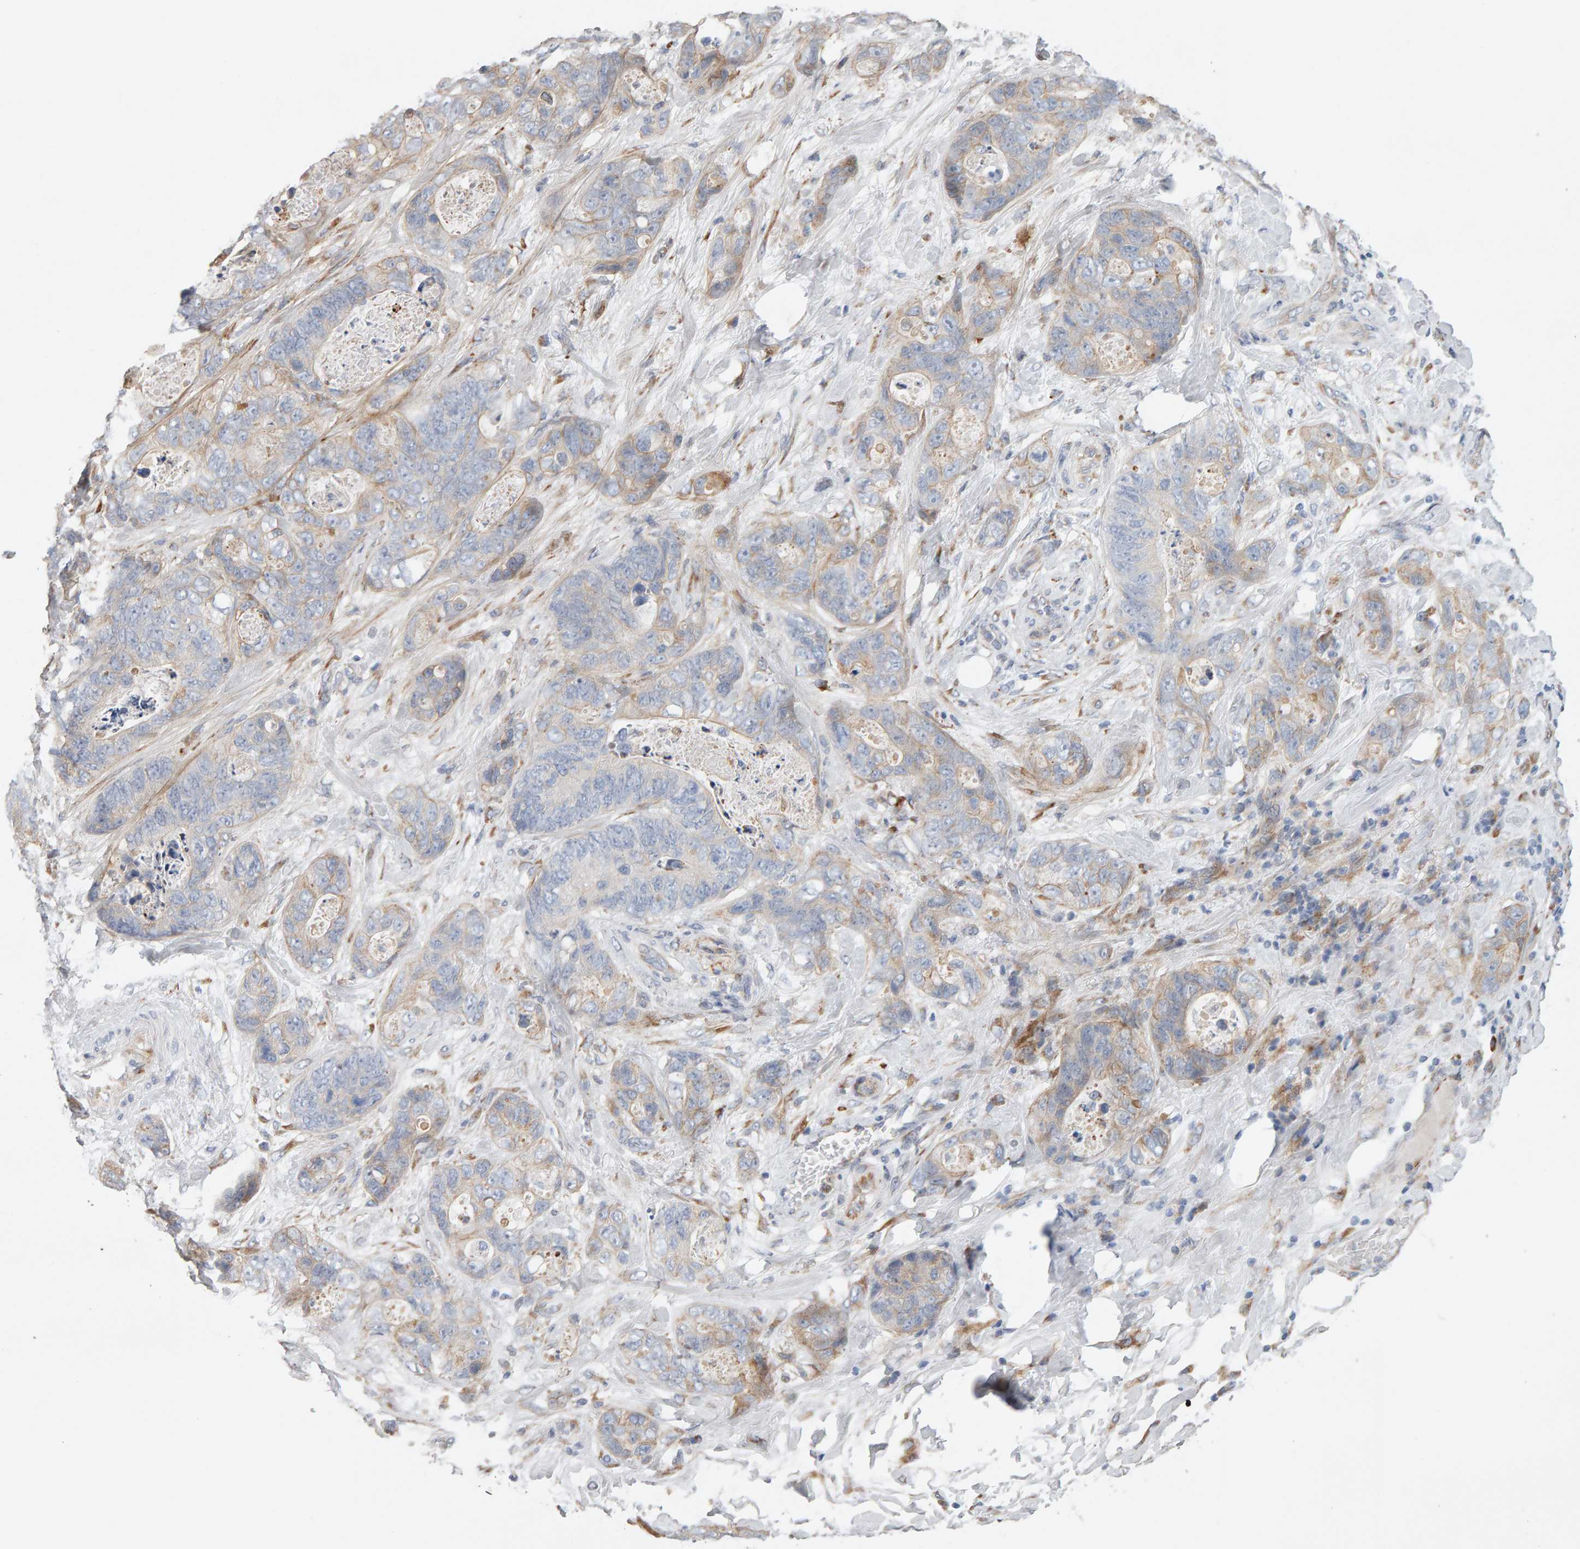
{"staining": {"intensity": "weak", "quantity": "<25%", "location": "cytoplasmic/membranous"}, "tissue": "stomach cancer", "cell_type": "Tumor cells", "image_type": "cancer", "snomed": [{"axis": "morphology", "description": "Normal tissue, NOS"}, {"axis": "morphology", "description": "Adenocarcinoma, NOS"}, {"axis": "topography", "description": "Stomach"}], "caption": "Immunohistochemistry (IHC) histopathology image of neoplastic tissue: stomach adenocarcinoma stained with DAB demonstrates no significant protein staining in tumor cells.", "gene": "ENGASE", "patient": {"sex": "female", "age": 89}}